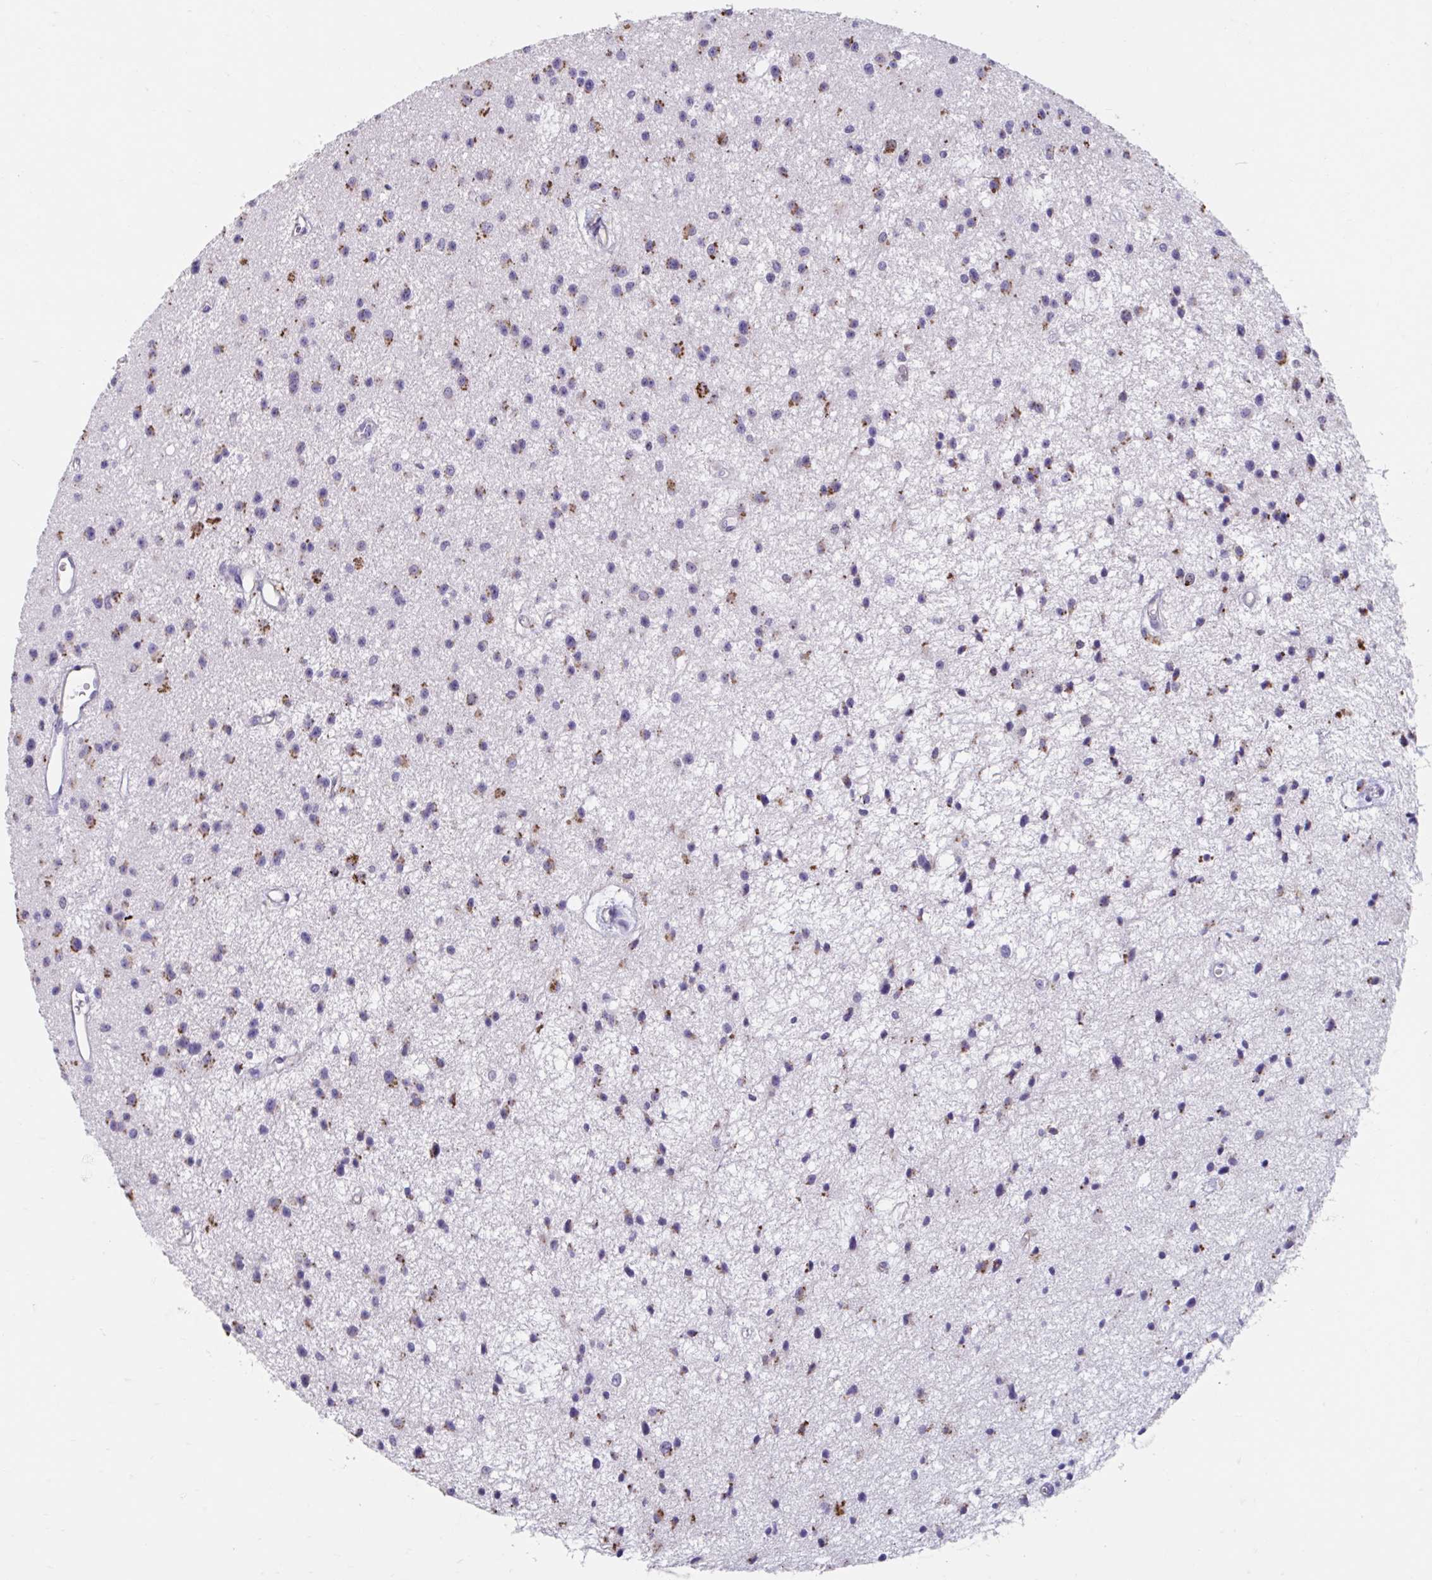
{"staining": {"intensity": "moderate", "quantity": "25%-75%", "location": "cytoplasmic/membranous"}, "tissue": "glioma", "cell_type": "Tumor cells", "image_type": "cancer", "snomed": [{"axis": "morphology", "description": "Glioma, malignant, Low grade"}, {"axis": "topography", "description": "Brain"}], "caption": "Malignant glioma (low-grade) stained with a brown dye exhibits moderate cytoplasmic/membranous positive positivity in approximately 25%-75% of tumor cells.", "gene": "GPR162", "patient": {"sex": "male", "age": 43}}